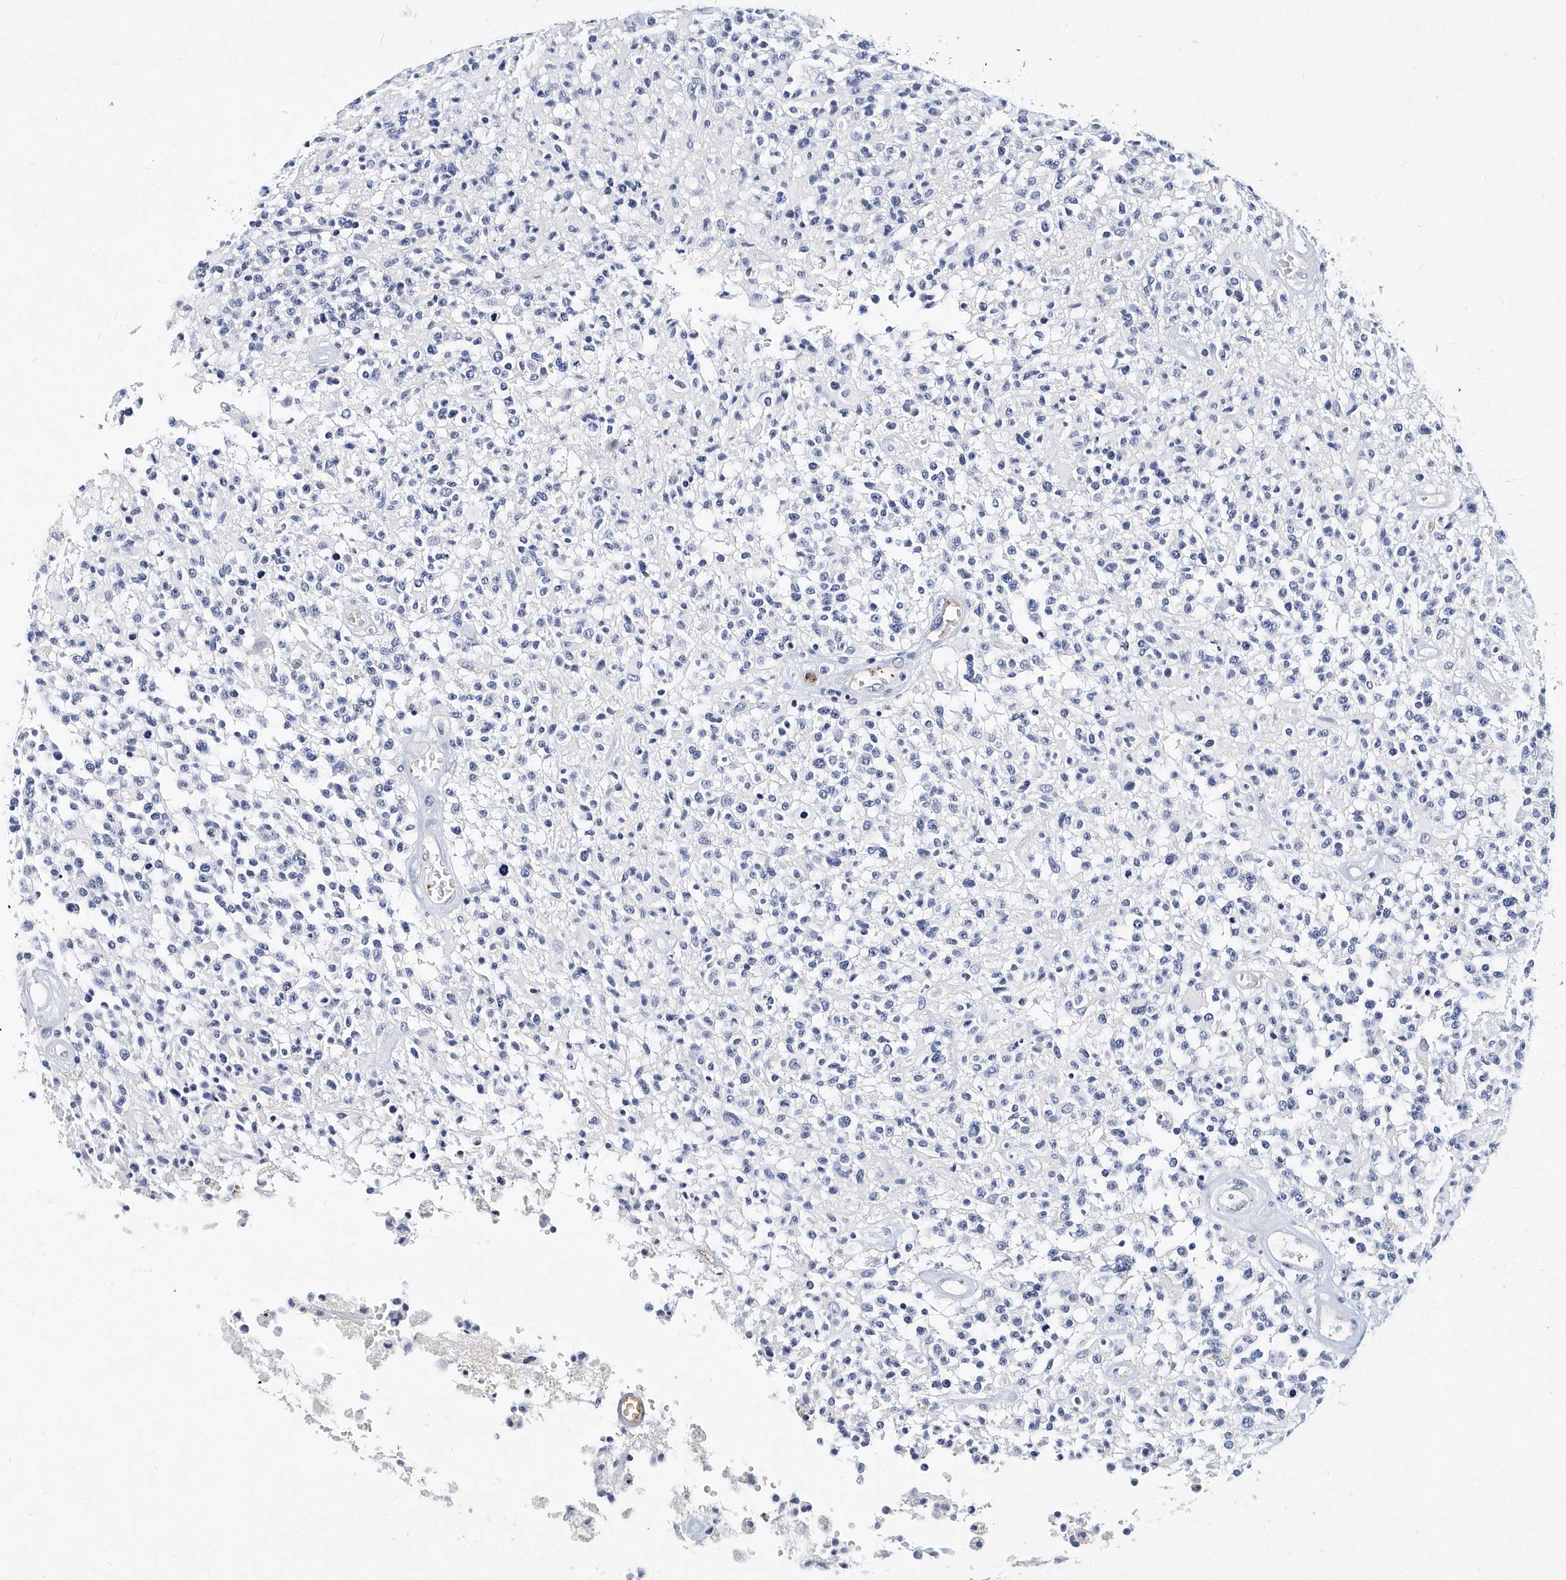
{"staining": {"intensity": "negative", "quantity": "none", "location": "none"}, "tissue": "glioma", "cell_type": "Tumor cells", "image_type": "cancer", "snomed": [{"axis": "morphology", "description": "Glioma, malignant, High grade"}, {"axis": "morphology", "description": "Glioblastoma, NOS"}, {"axis": "topography", "description": "Brain"}], "caption": "High power microscopy histopathology image of an IHC image of glioma, revealing no significant staining in tumor cells.", "gene": "ITGA2B", "patient": {"sex": "male", "age": 60}}